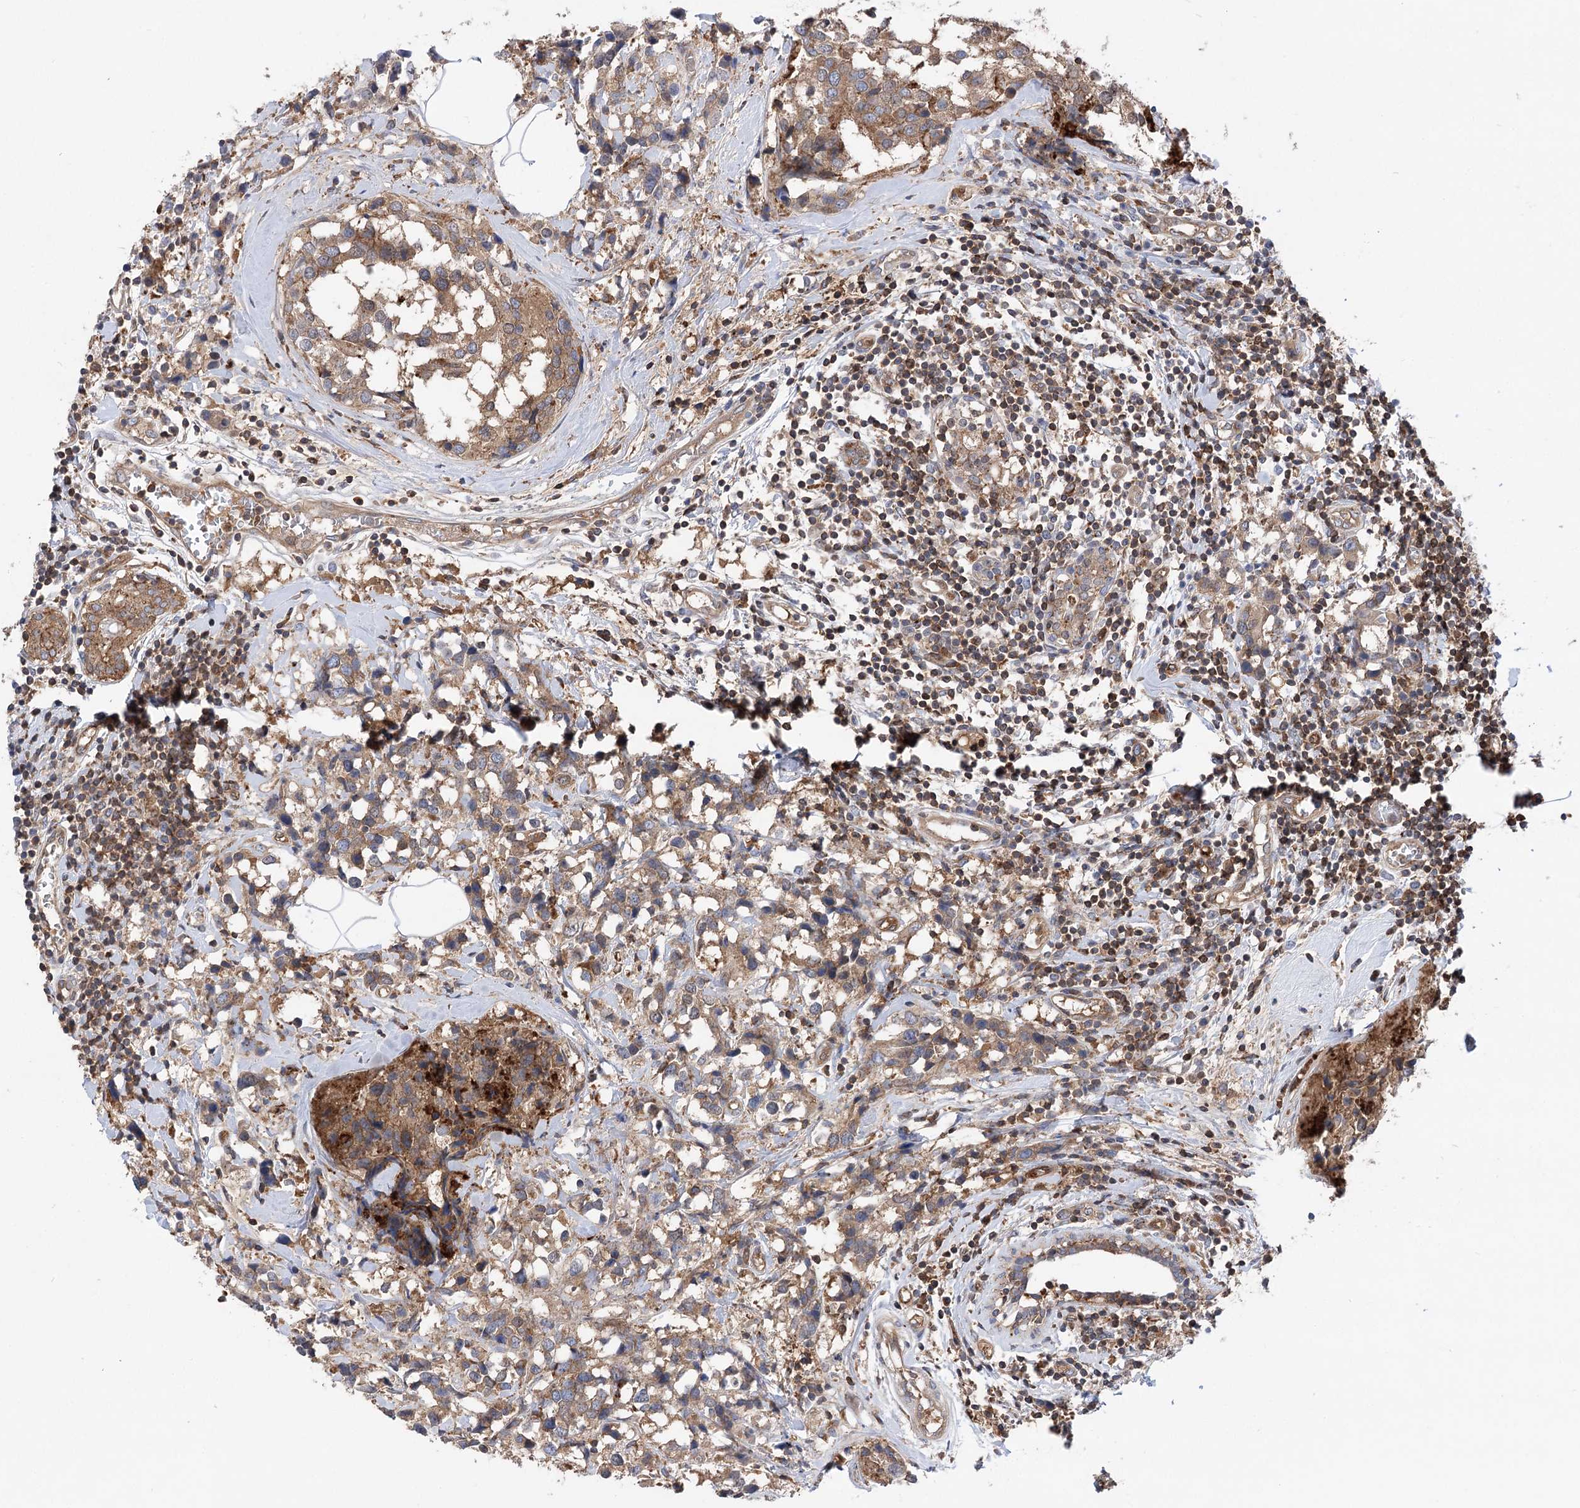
{"staining": {"intensity": "moderate", "quantity": ">75%", "location": "cytoplasmic/membranous"}, "tissue": "breast cancer", "cell_type": "Tumor cells", "image_type": "cancer", "snomed": [{"axis": "morphology", "description": "Lobular carcinoma"}, {"axis": "topography", "description": "Breast"}], "caption": "Moderate cytoplasmic/membranous expression for a protein is seen in approximately >75% of tumor cells of lobular carcinoma (breast) using immunohistochemistry (IHC).", "gene": "VPS37B", "patient": {"sex": "female", "age": 59}}